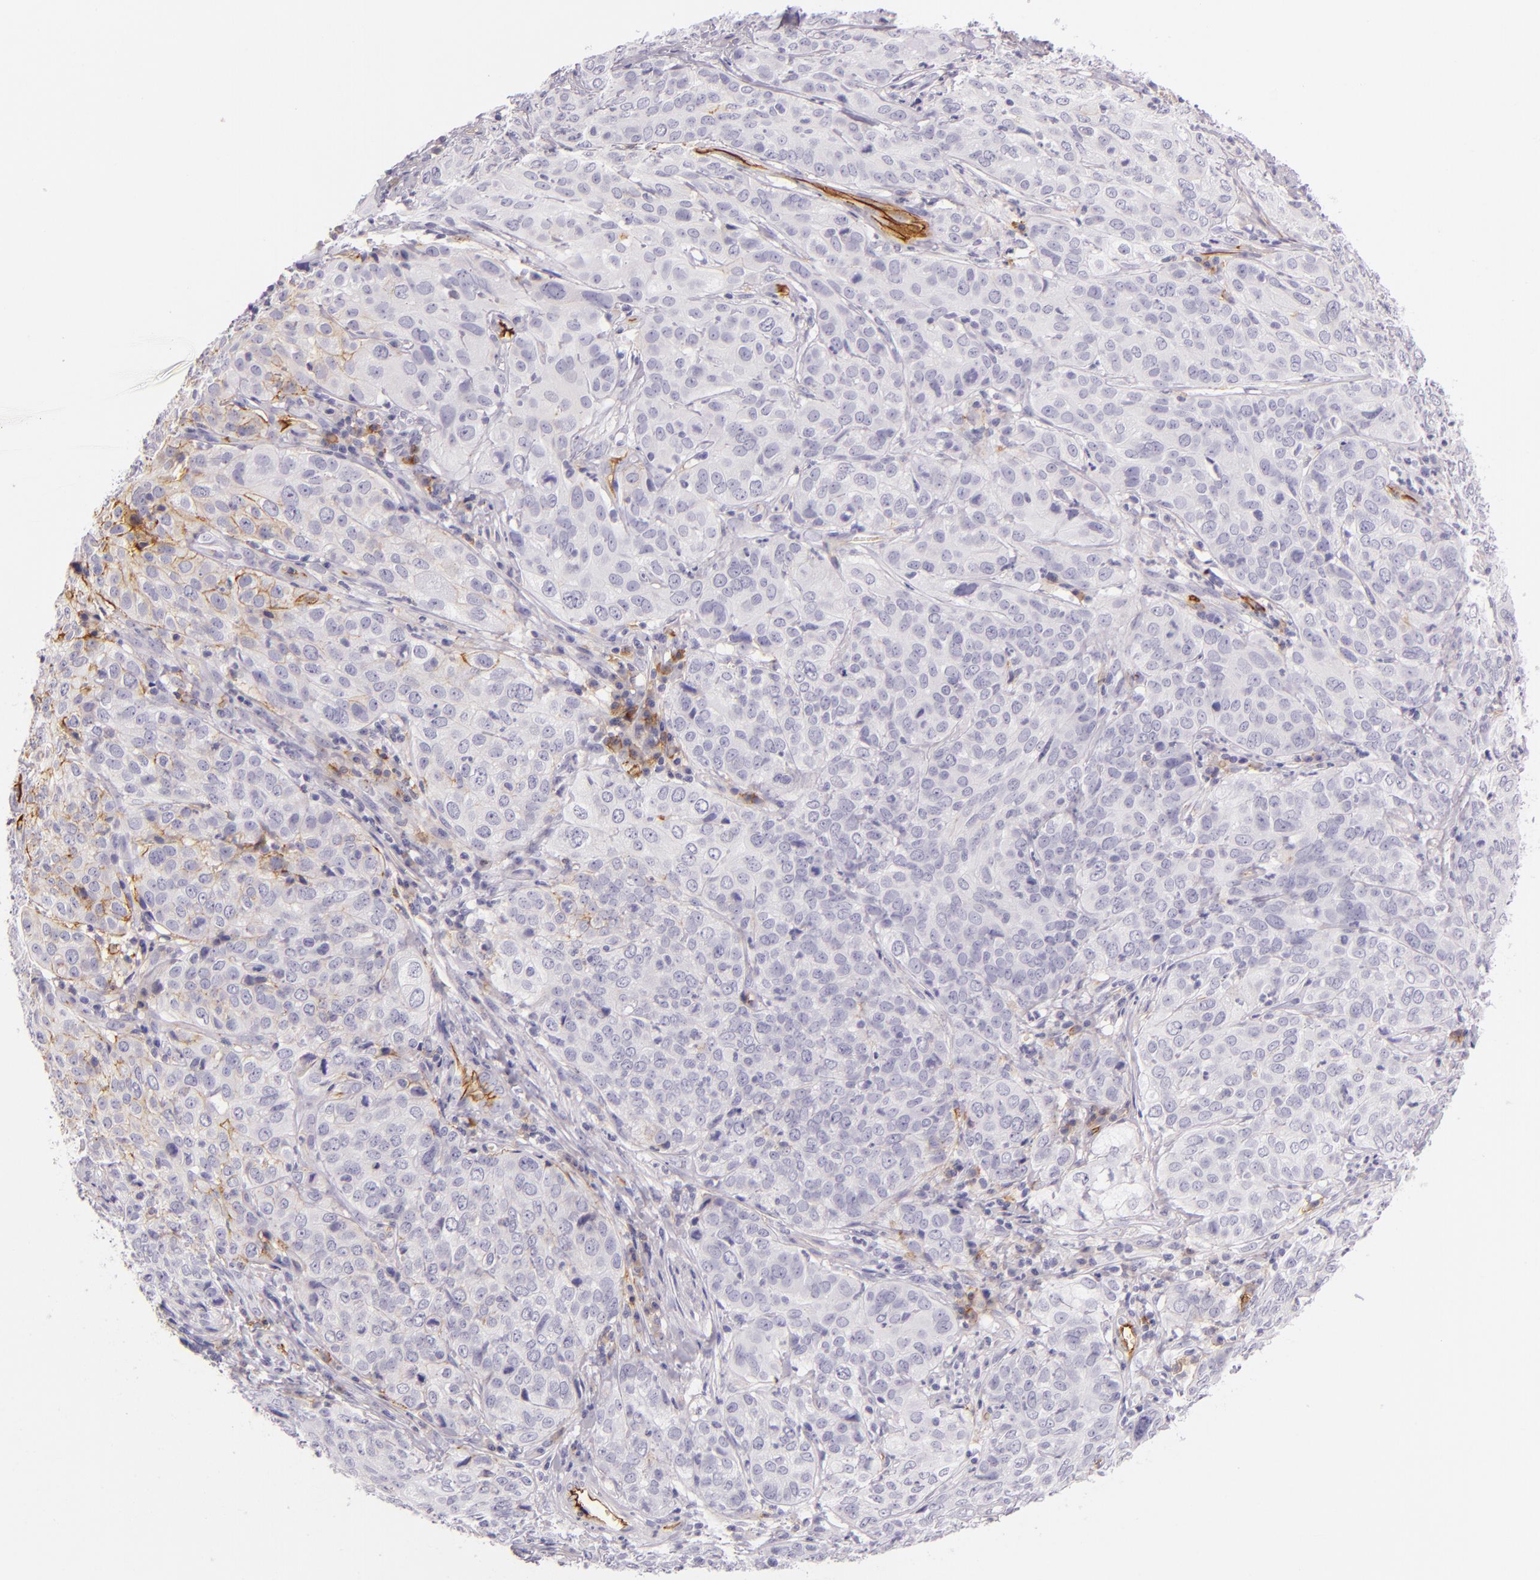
{"staining": {"intensity": "negative", "quantity": "none", "location": "none"}, "tissue": "cervical cancer", "cell_type": "Tumor cells", "image_type": "cancer", "snomed": [{"axis": "morphology", "description": "Squamous cell carcinoma, NOS"}, {"axis": "topography", "description": "Cervix"}], "caption": "The histopathology image demonstrates no staining of tumor cells in squamous cell carcinoma (cervical).", "gene": "ICAM1", "patient": {"sex": "female", "age": 38}}